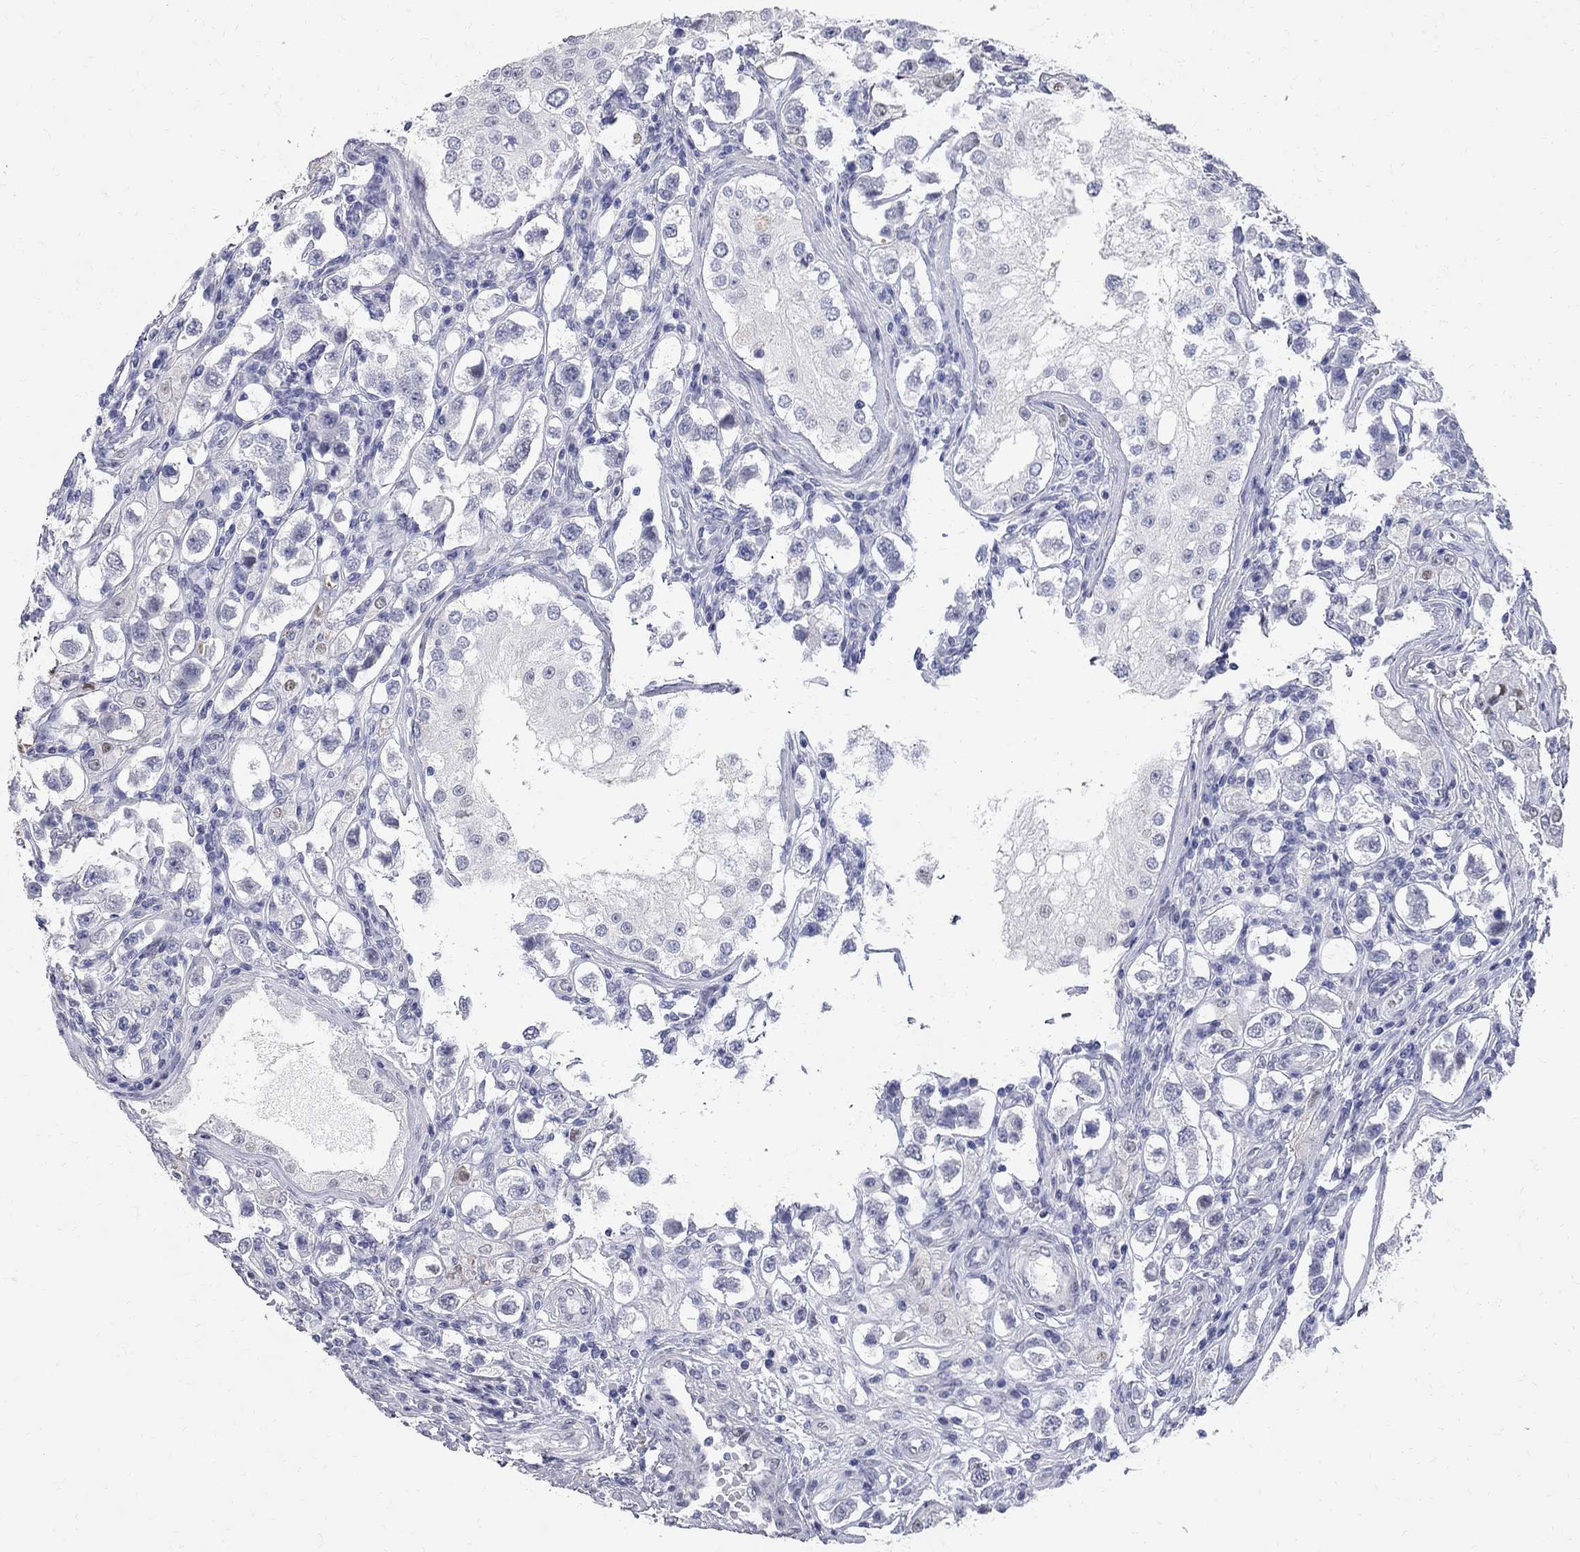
{"staining": {"intensity": "negative", "quantity": "none", "location": "none"}, "tissue": "testis cancer", "cell_type": "Tumor cells", "image_type": "cancer", "snomed": [{"axis": "morphology", "description": "Seminoma, NOS"}, {"axis": "topography", "description": "Testis"}], "caption": "There is no significant staining in tumor cells of seminoma (testis).", "gene": "BPIFB1", "patient": {"sex": "male", "age": 37}}